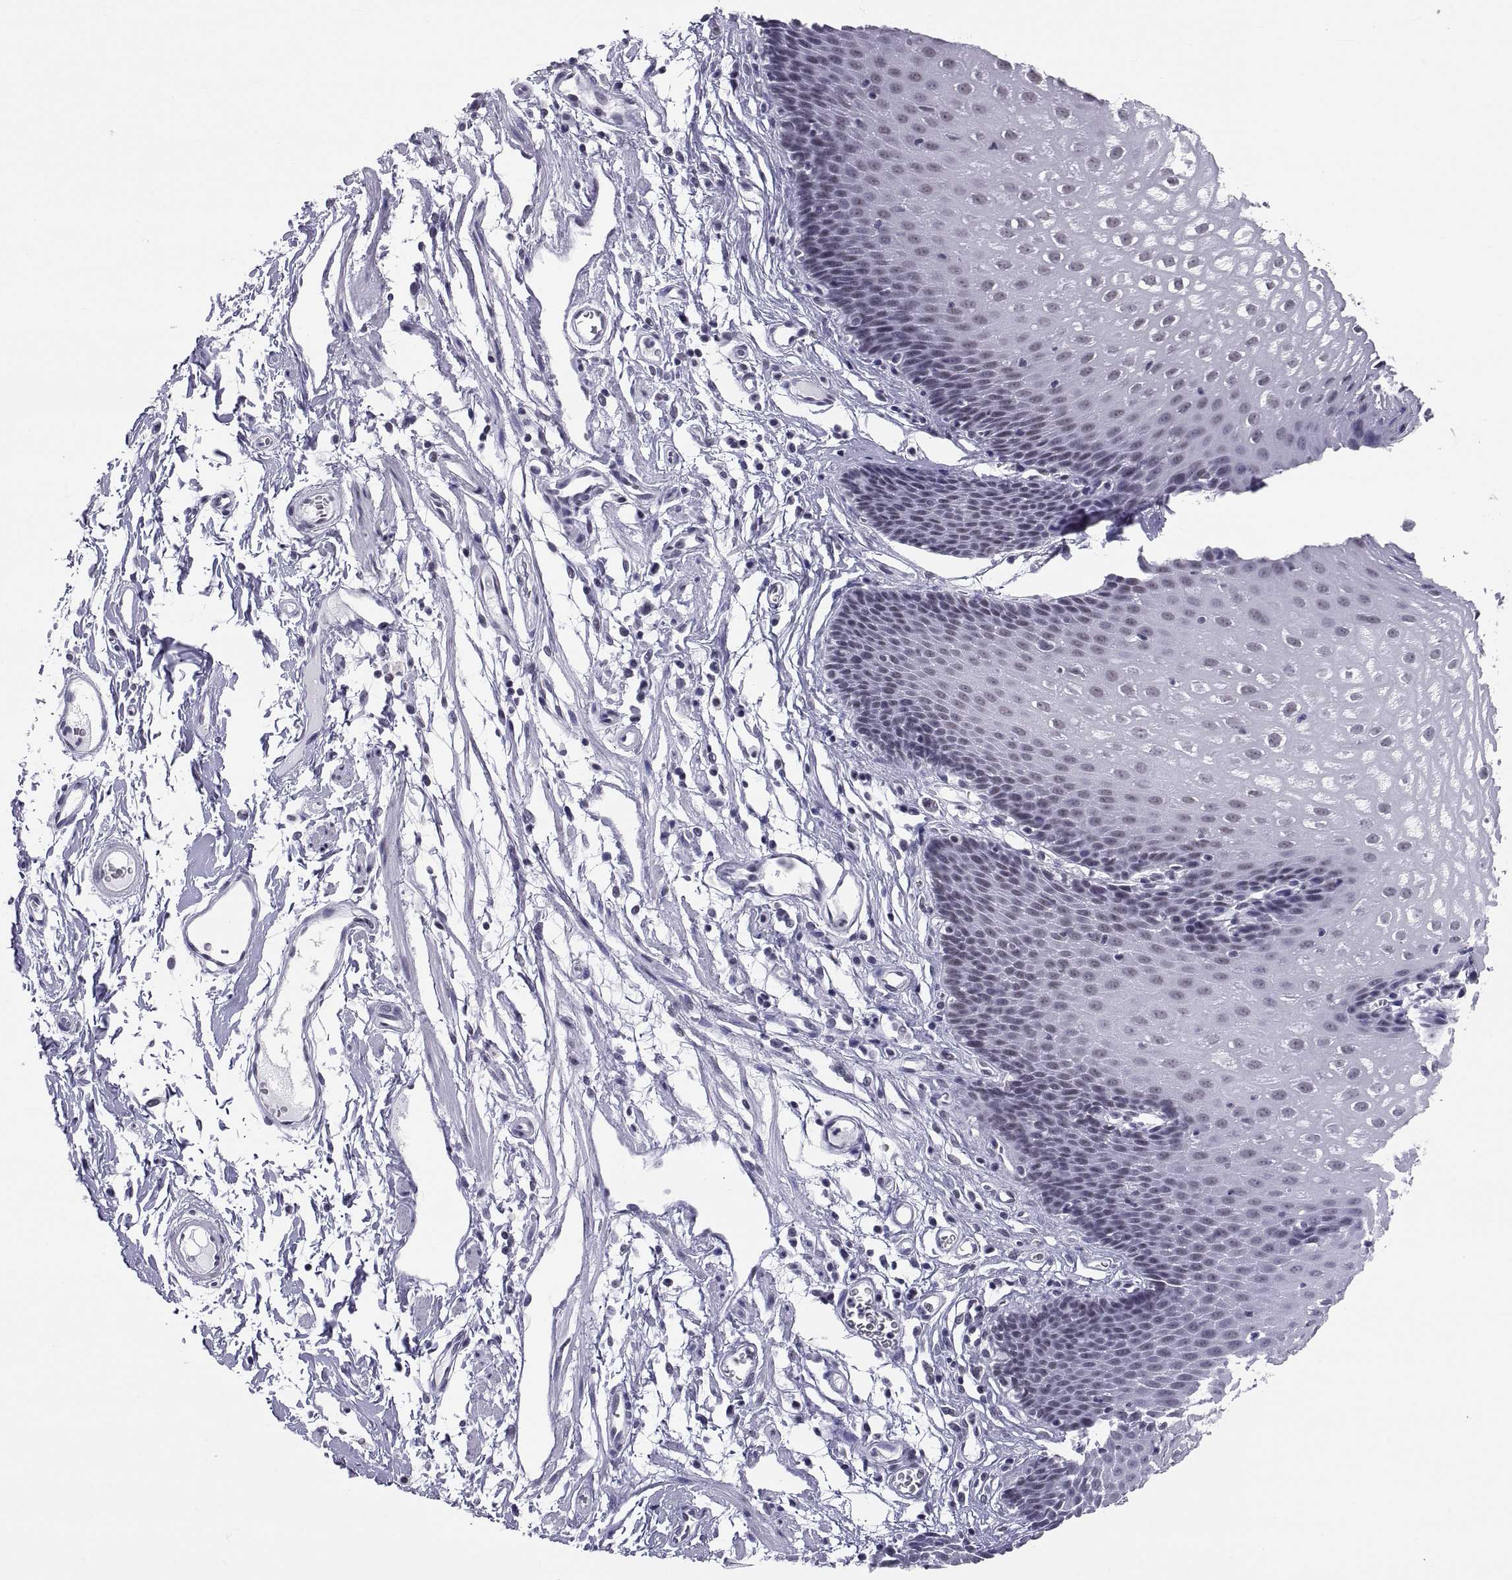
{"staining": {"intensity": "negative", "quantity": "none", "location": "none"}, "tissue": "esophagus", "cell_type": "Squamous epithelial cells", "image_type": "normal", "snomed": [{"axis": "morphology", "description": "Normal tissue, NOS"}, {"axis": "topography", "description": "Esophagus"}], "caption": "This micrograph is of unremarkable esophagus stained with immunohistochemistry (IHC) to label a protein in brown with the nuclei are counter-stained blue. There is no staining in squamous epithelial cells.", "gene": "NEUROD6", "patient": {"sex": "male", "age": 72}}